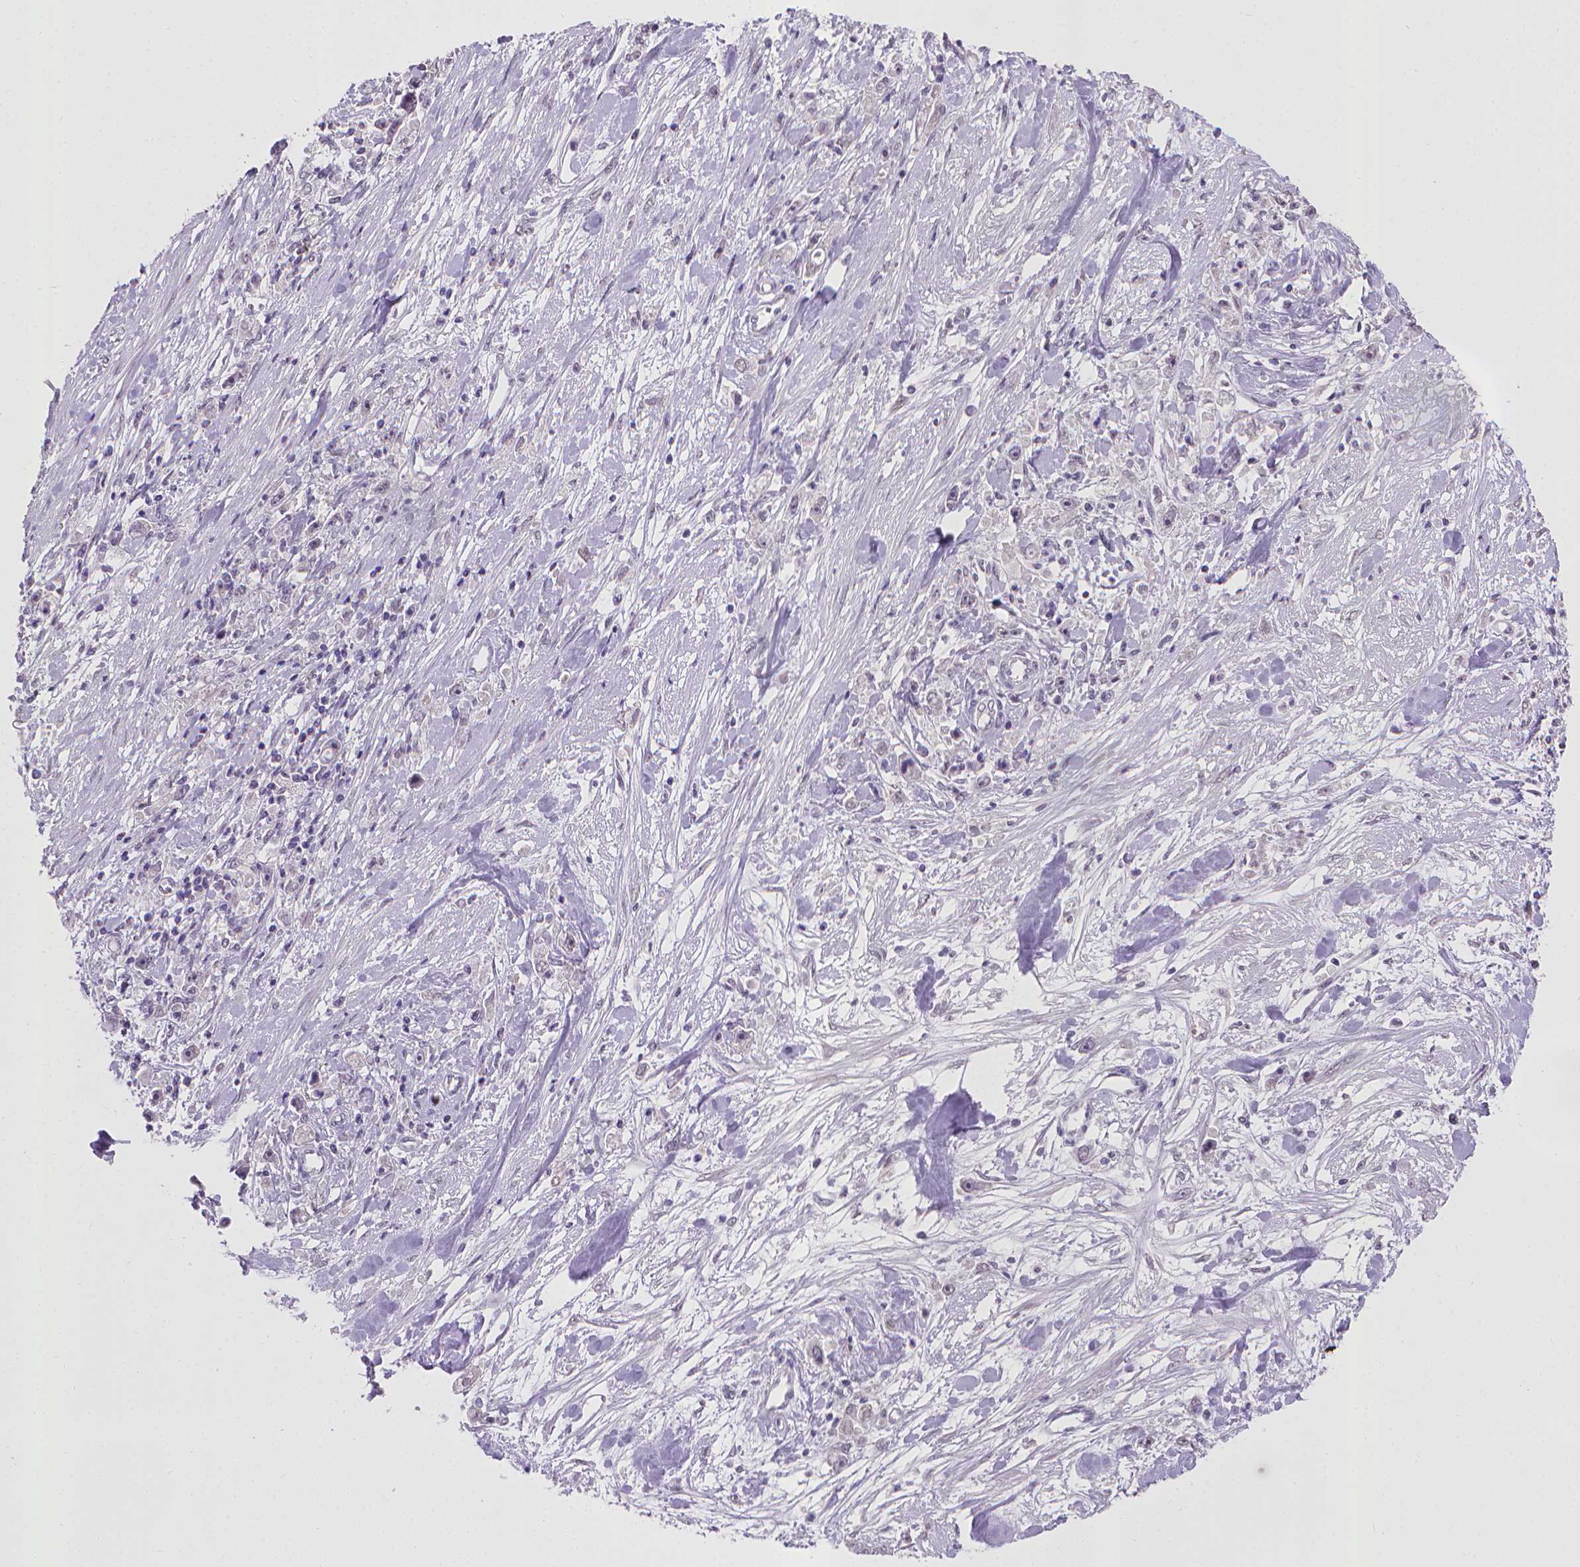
{"staining": {"intensity": "negative", "quantity": "none", "location": "none"}, "tissue": "stomach cancer", "cell_type": "Tumor cells", "image_type": "cancer", "snomed": [{"axis": "morphology", "description": "Adenocarcinoma, NOS"}, {"axis": "topography", "description": "Stomach"}], "caption": "Immunohistochemistry of stomach cancer exhibits no expression in tumor cells.", "gene": "KMO", "patient": {"sex": "female", "age": 59}}